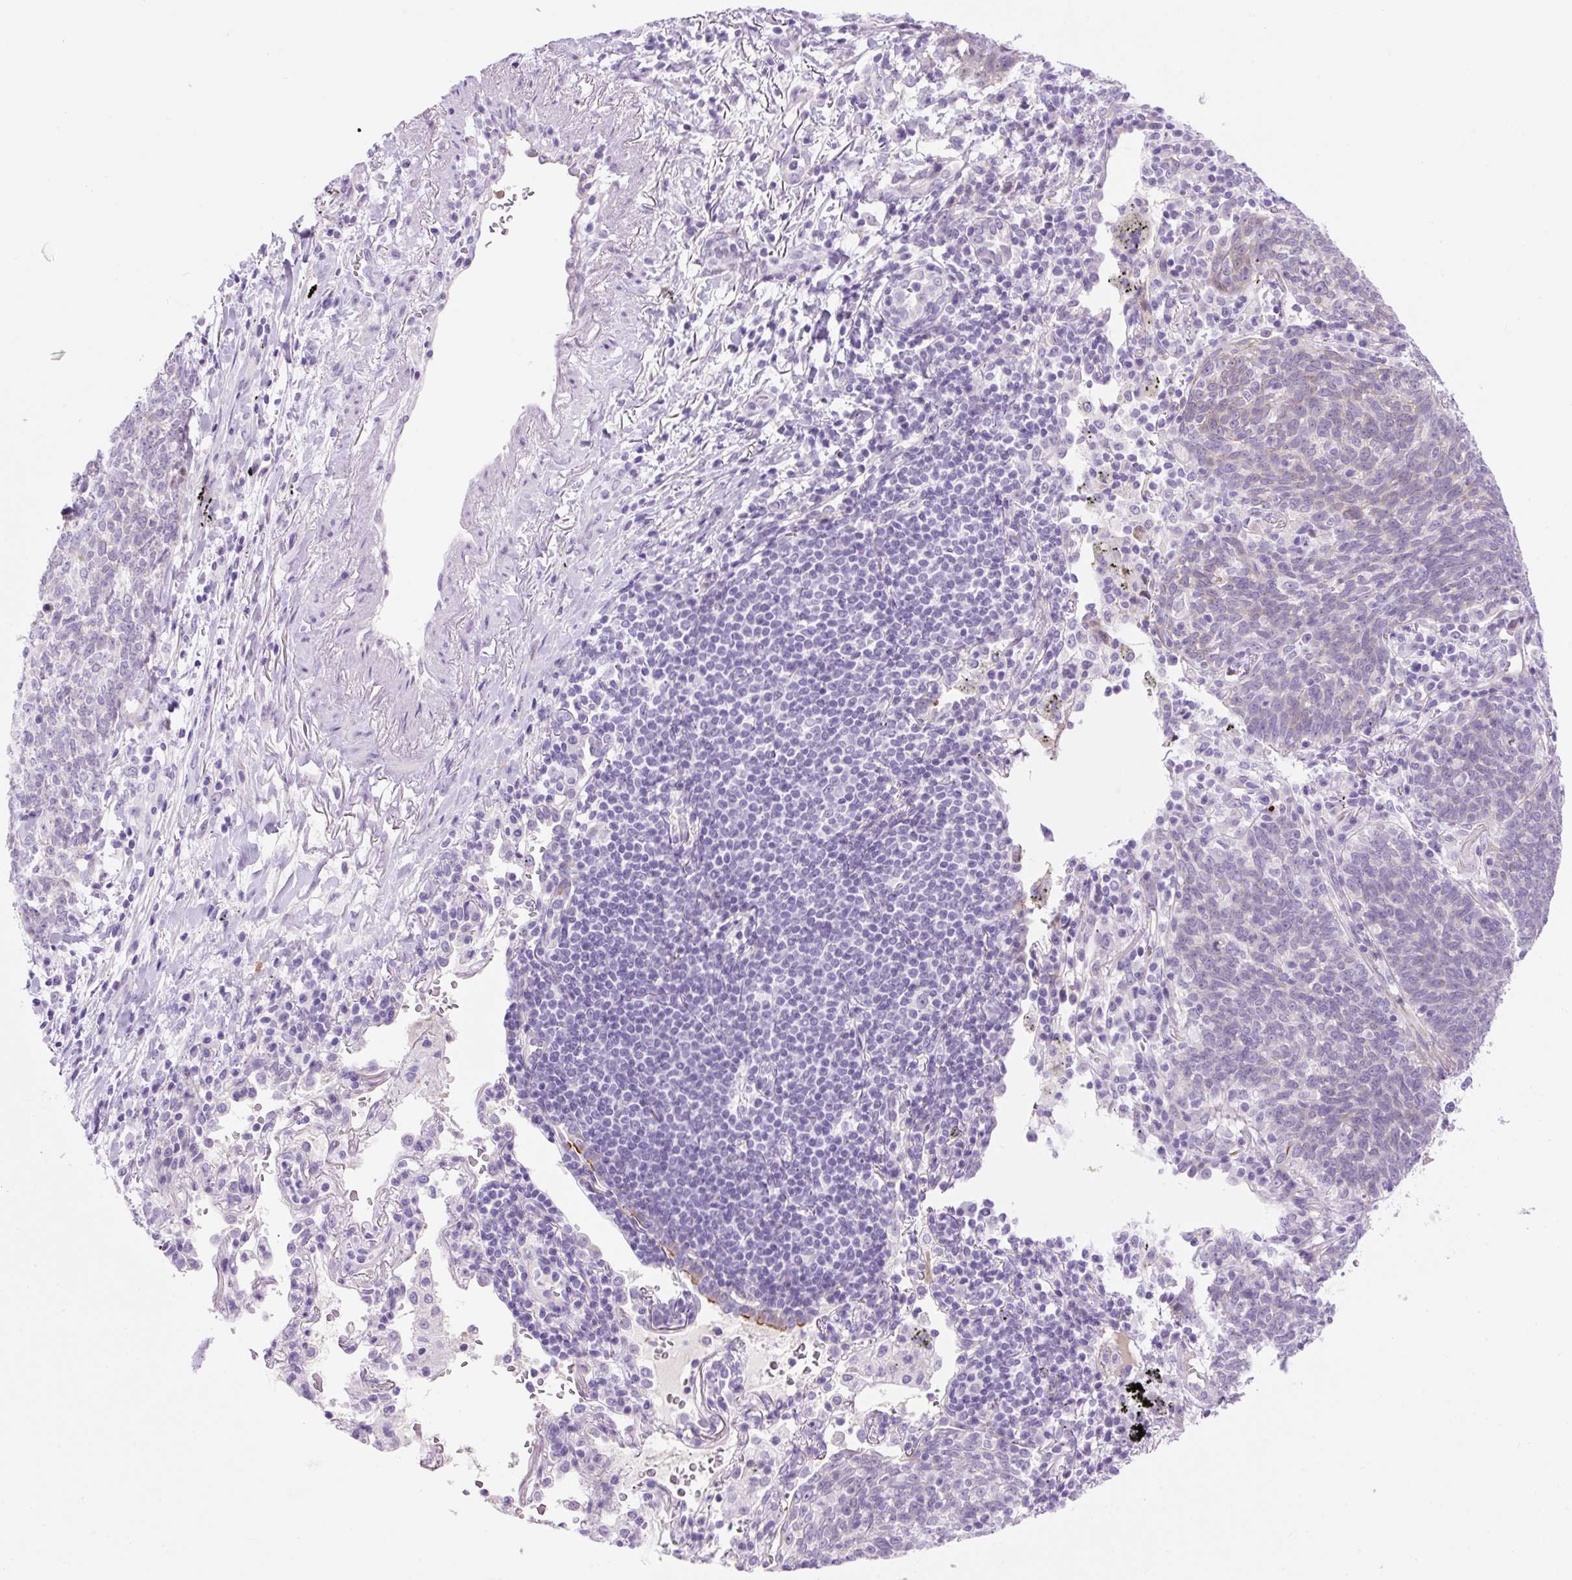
{"staining": {"intensity": "negative", "quantity": "none", "location": "none"}, "tissue": "lung cancer", "cell_type": "Tumor cells", "image_type": "cancer", "snomed": [{"axis": "morphology", "description": "Squamous cell carcinoma, NOS"}, {"axis": "topography", "description": "Lung"}], "caption": "The micrograph demonstrates no staining of tumor cells in lung cancer. (DAB (3,3'-diaminobenzidine) IHC, high magnification).", "gene": "ZNF121", "patient": {"sex": "female", "age": 72}}